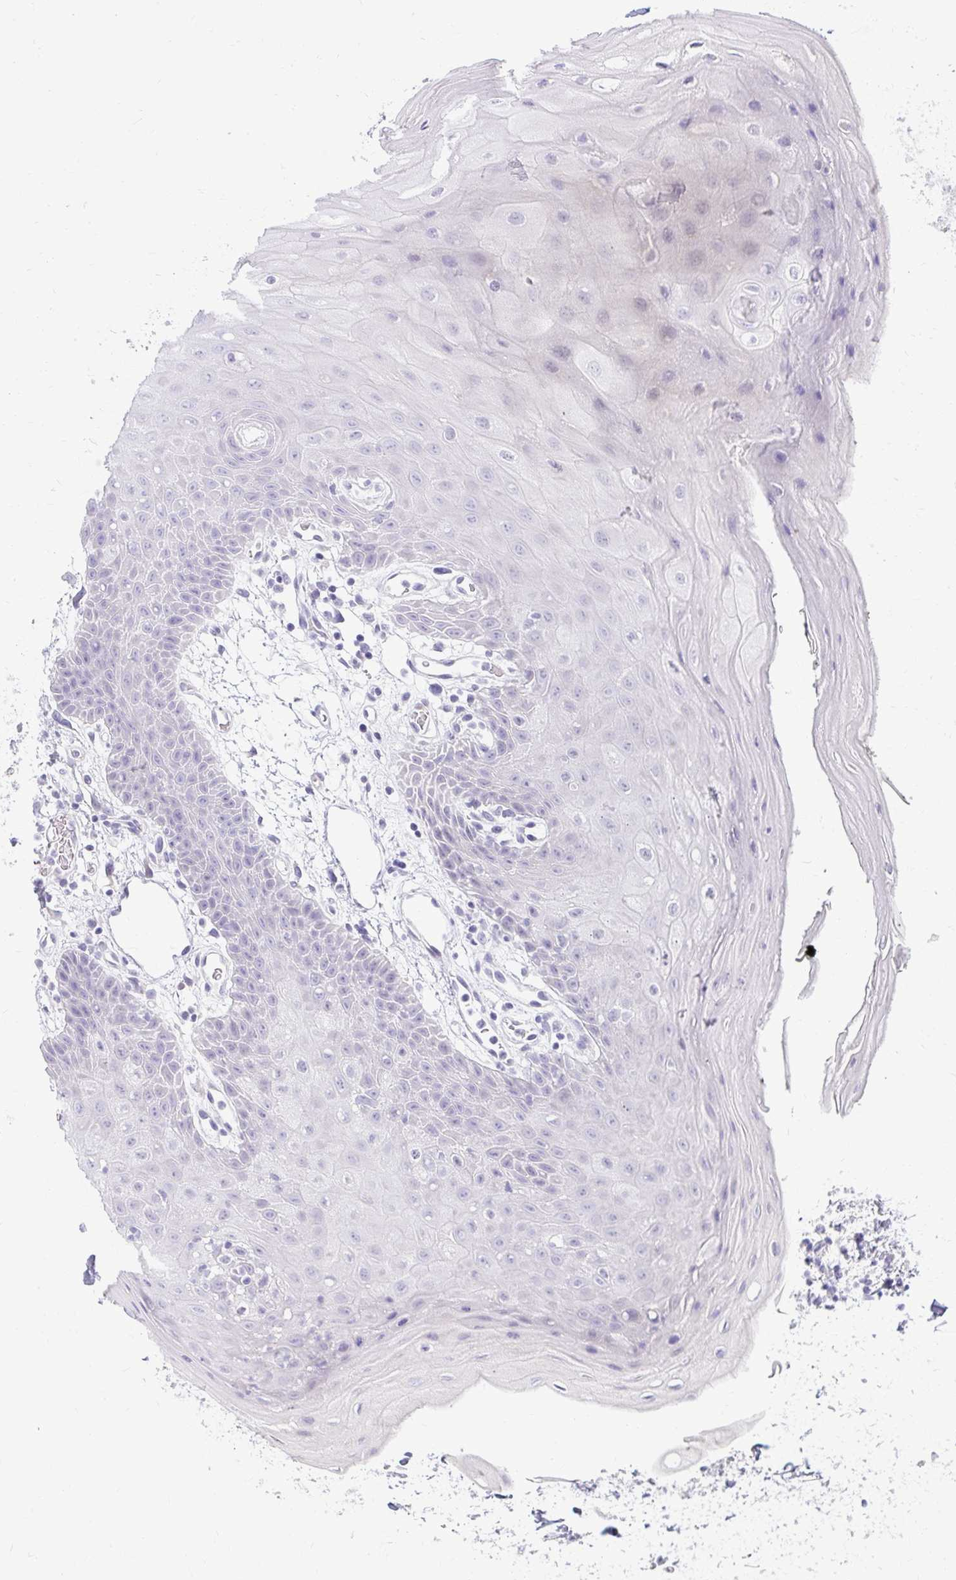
{"staining": {"intensity": "negative", "quantity": "none", "location": "none"}, "tissue": "oral mucosa", "cell_type": "Squamous epithelial cells", "image_type": "normal", "snomed": [{"axis": "morphology", "description": "Normal tissue, NOS"}, {"axis": "topography", "description": "Oral tissue"}], "caption": "High power microscopy image of an immunohistochemistry micrograph of normal oral mucosa, revealing no significant staining in squamous epithelial cells.", "gene": "PRAP1", "patient": {"sex": "female", "age": 59}}